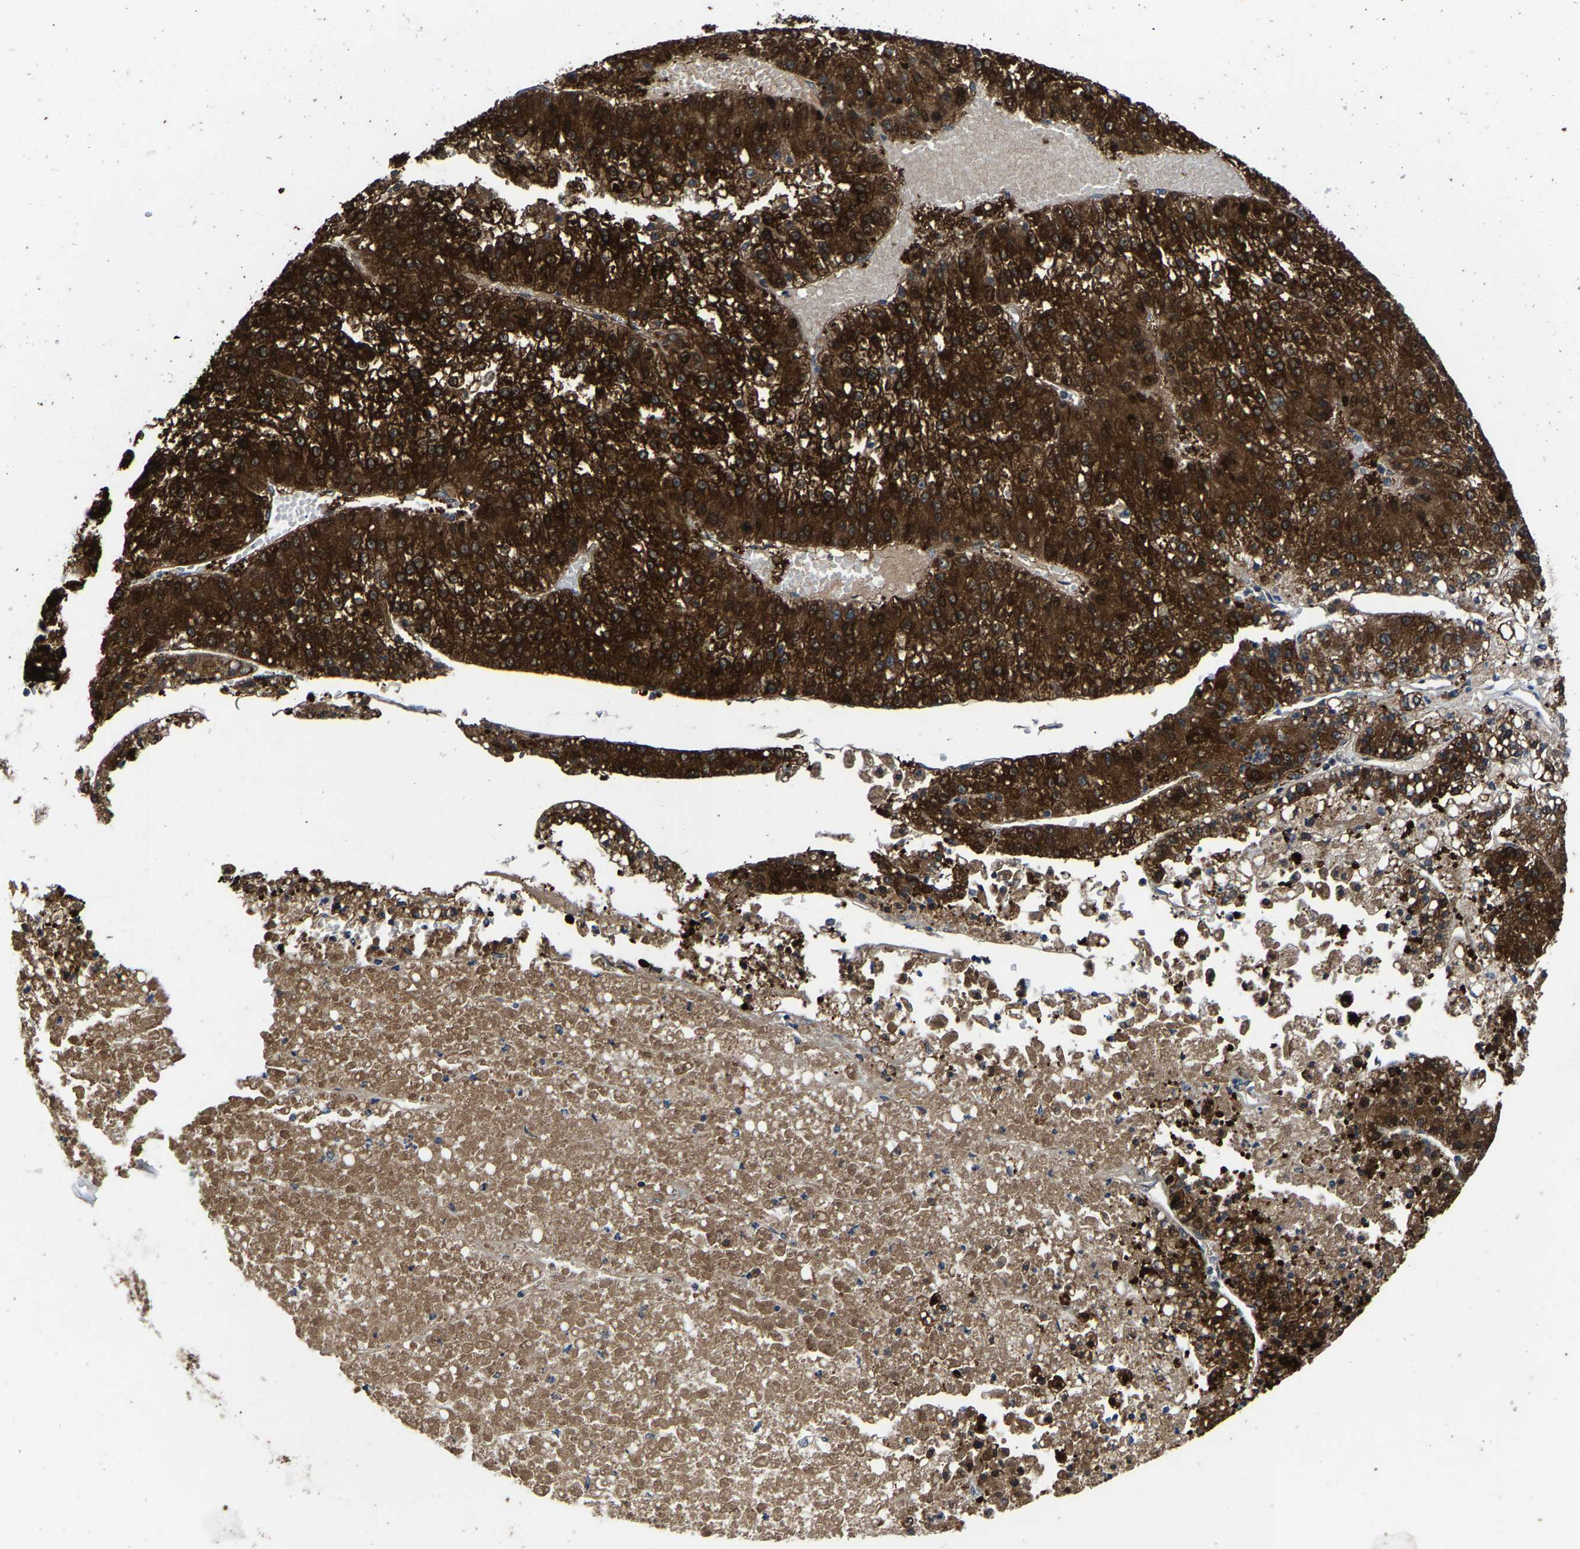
{"staining": {"intensity": "strong", "quantity": ">75%", "location": "cytoplasmic/membranous"}, "tissue": "liver cancer", "cell_type": "Tumor cells", "image_type": "cancer", "snomed": [{"axis": "morphology", "description": "Carcinoma, Hepatocellular, NOS"}, {"axis": "topography", "description": "Liver"}], "caption": "Protein expression by immunohistochemistry exhibits strong cytoplasmic/membranous expression in about >75% of tumor cells in hepatocellular carcinoma (liver).", "gene": "PDP1", "patient": {"sex": "female", "age": 73}}